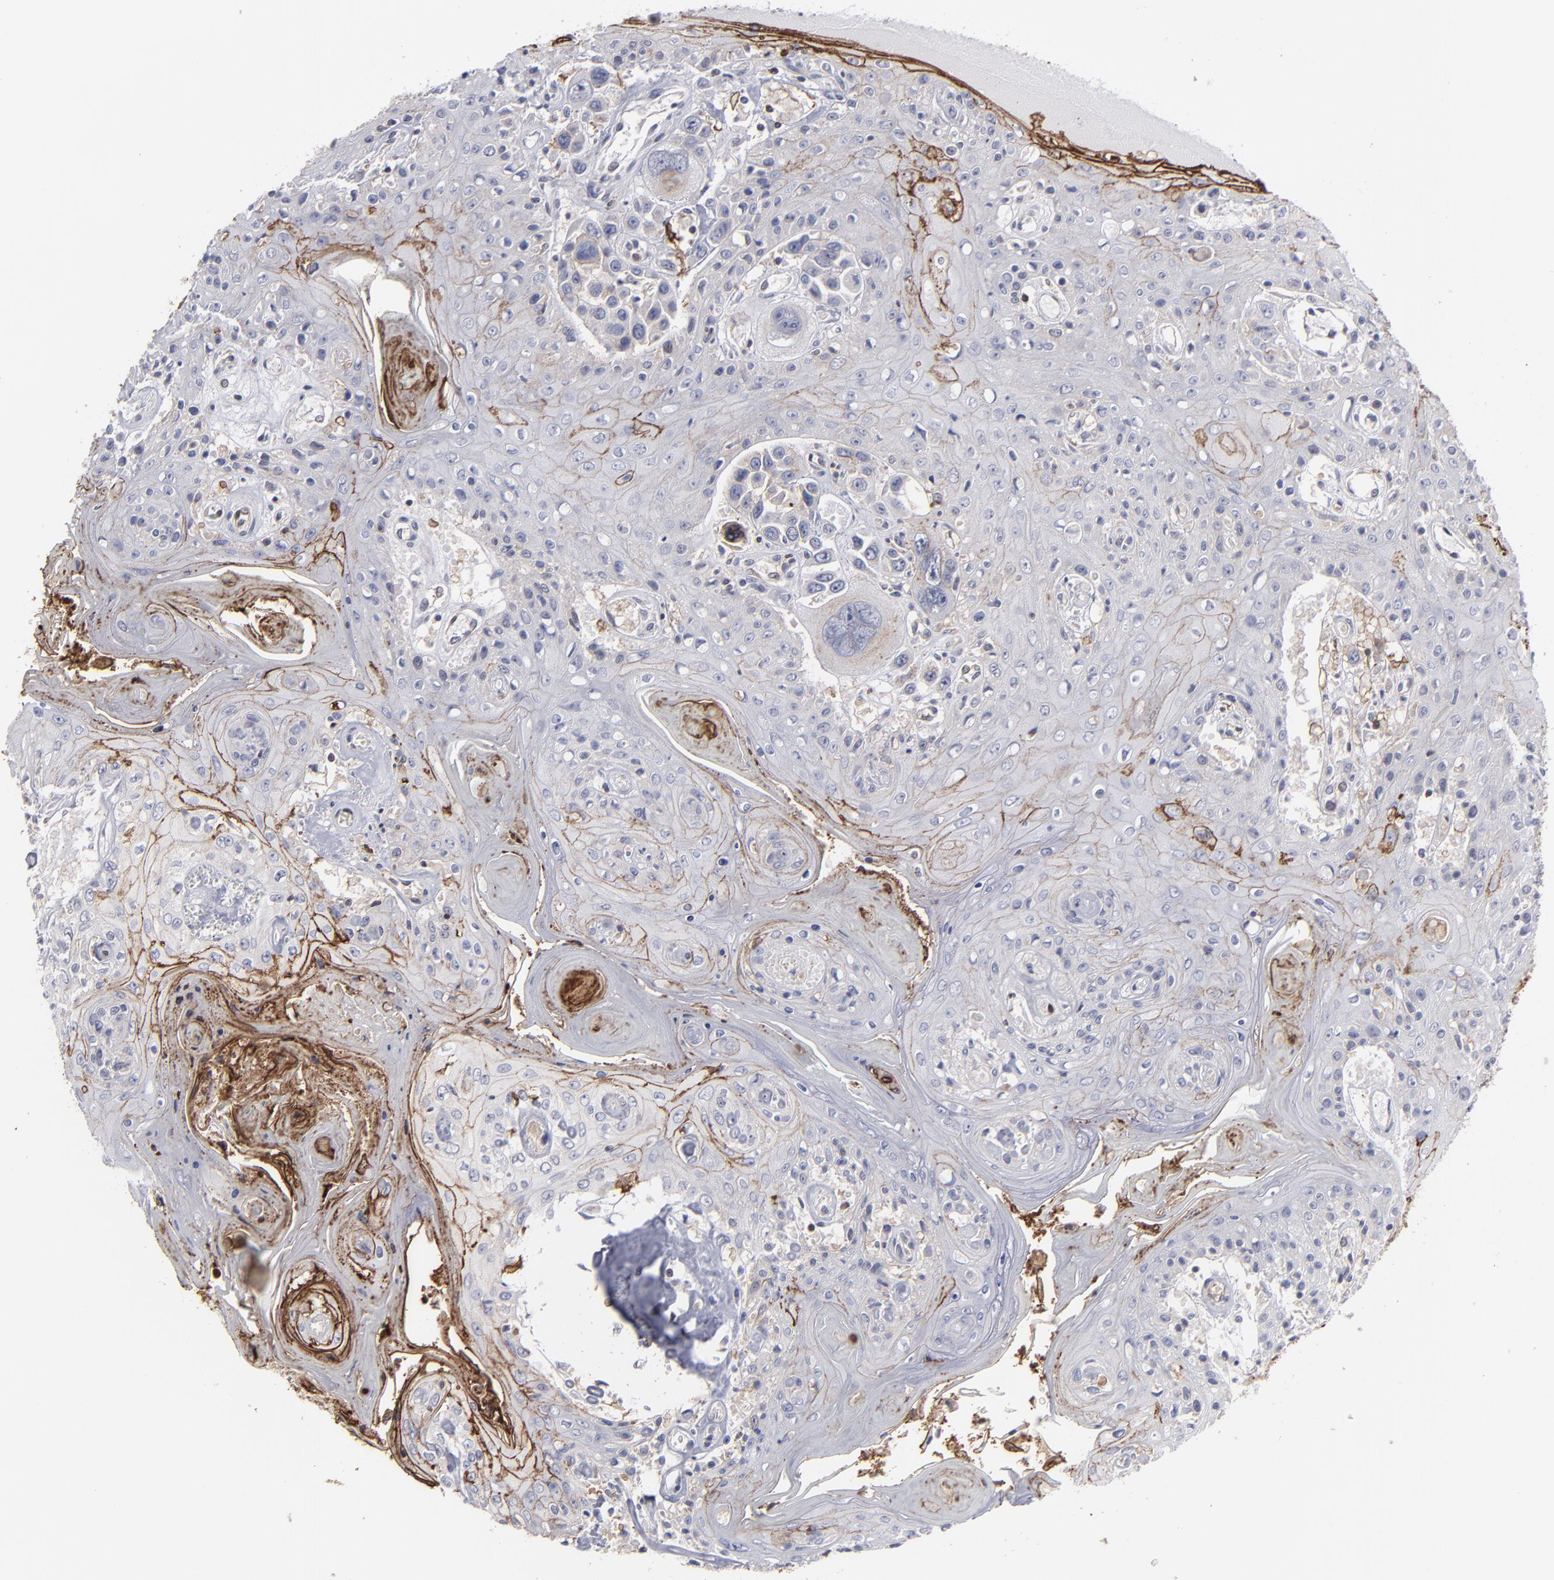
{"staining": {"intensity": "moderate", "quantity": "25%-75%", "location": "cytoplasmic/membranous,nuclear"}, "tissue": "head and neck cancer", "cell_type": "Tumor cells", "image_type": "cancer", "snomed": [{"axis": "morphology", "description": "Squamous cell carcinoma, NOS"}, {"axis": "topography", "description": "Oral tissue"}, {"axis": "topography", "description": "Head-Neck"}], "caption": "Immunohistochemical staining of human squamous cell carcinoma (head and neck) displays medium levels of moderate cytoplasmic/membranous and nuclear protein staining in approximately 25%-75% of tumor cells. Nuclei are stained in blue.", "gene": "GSR", "patient": {"sex": "female", "age": 76}}